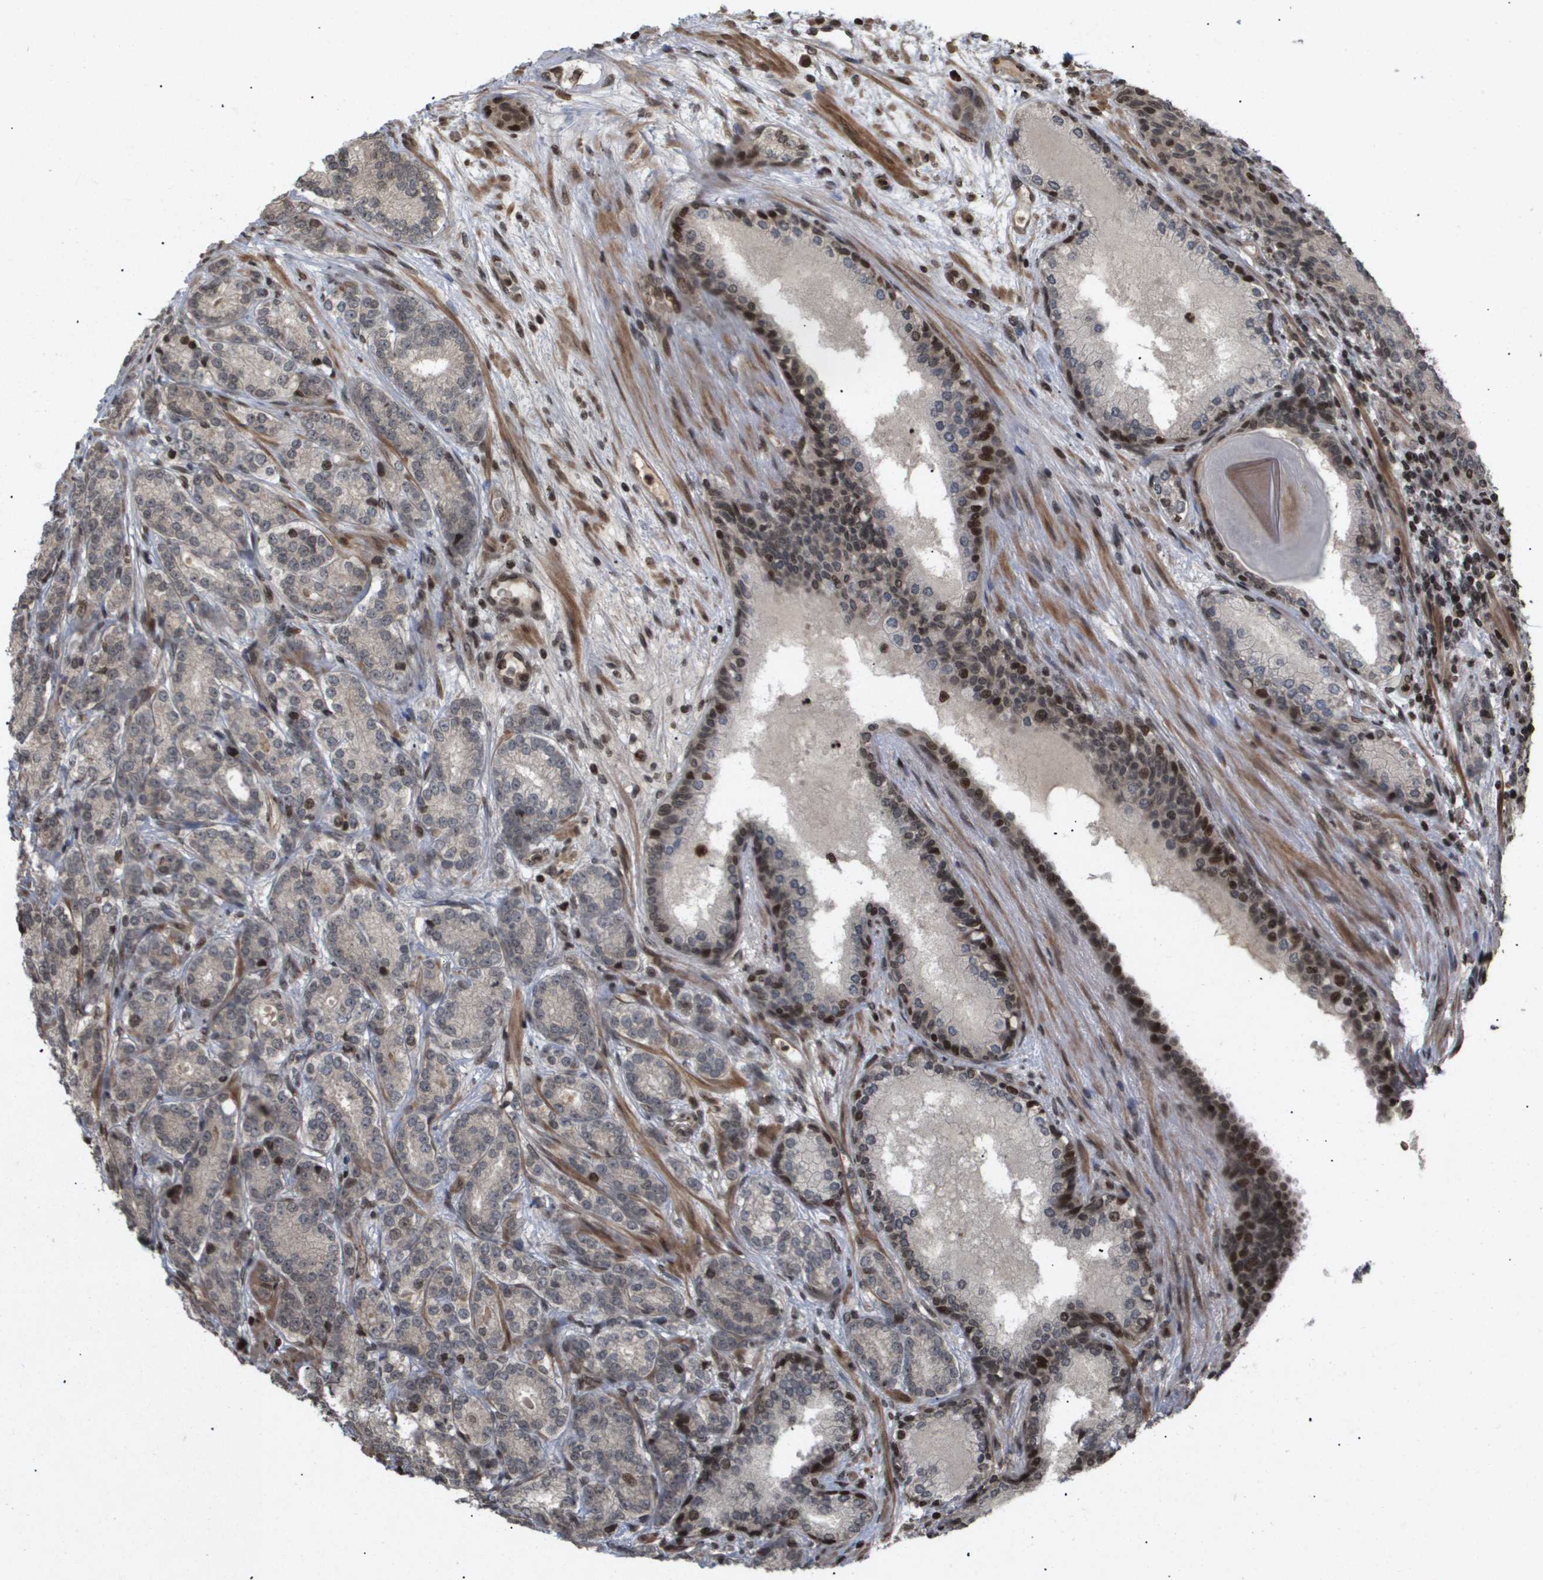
{"staining": {"intensity": "moderate", "quantity": "<25%", "location": "nuclear"}, "tissue": "prostate cancer", "cell_type": "Tumor cells", "image_type": "cancer", "snomed": [{"axis": "morphology", "description": "Adenocarcinoma, High grade"}, {"axis": "topography", "description": "Prostate"}], "caption": "DAB immunohistochemical staining of human prostate cancer (adenocarcinoma (high-grade)) displays moderate nuclear protein expression in approximately <25% of tumor cells.", "gene": "HSPA6", "patient": {"sex": "male", "age": 61}}